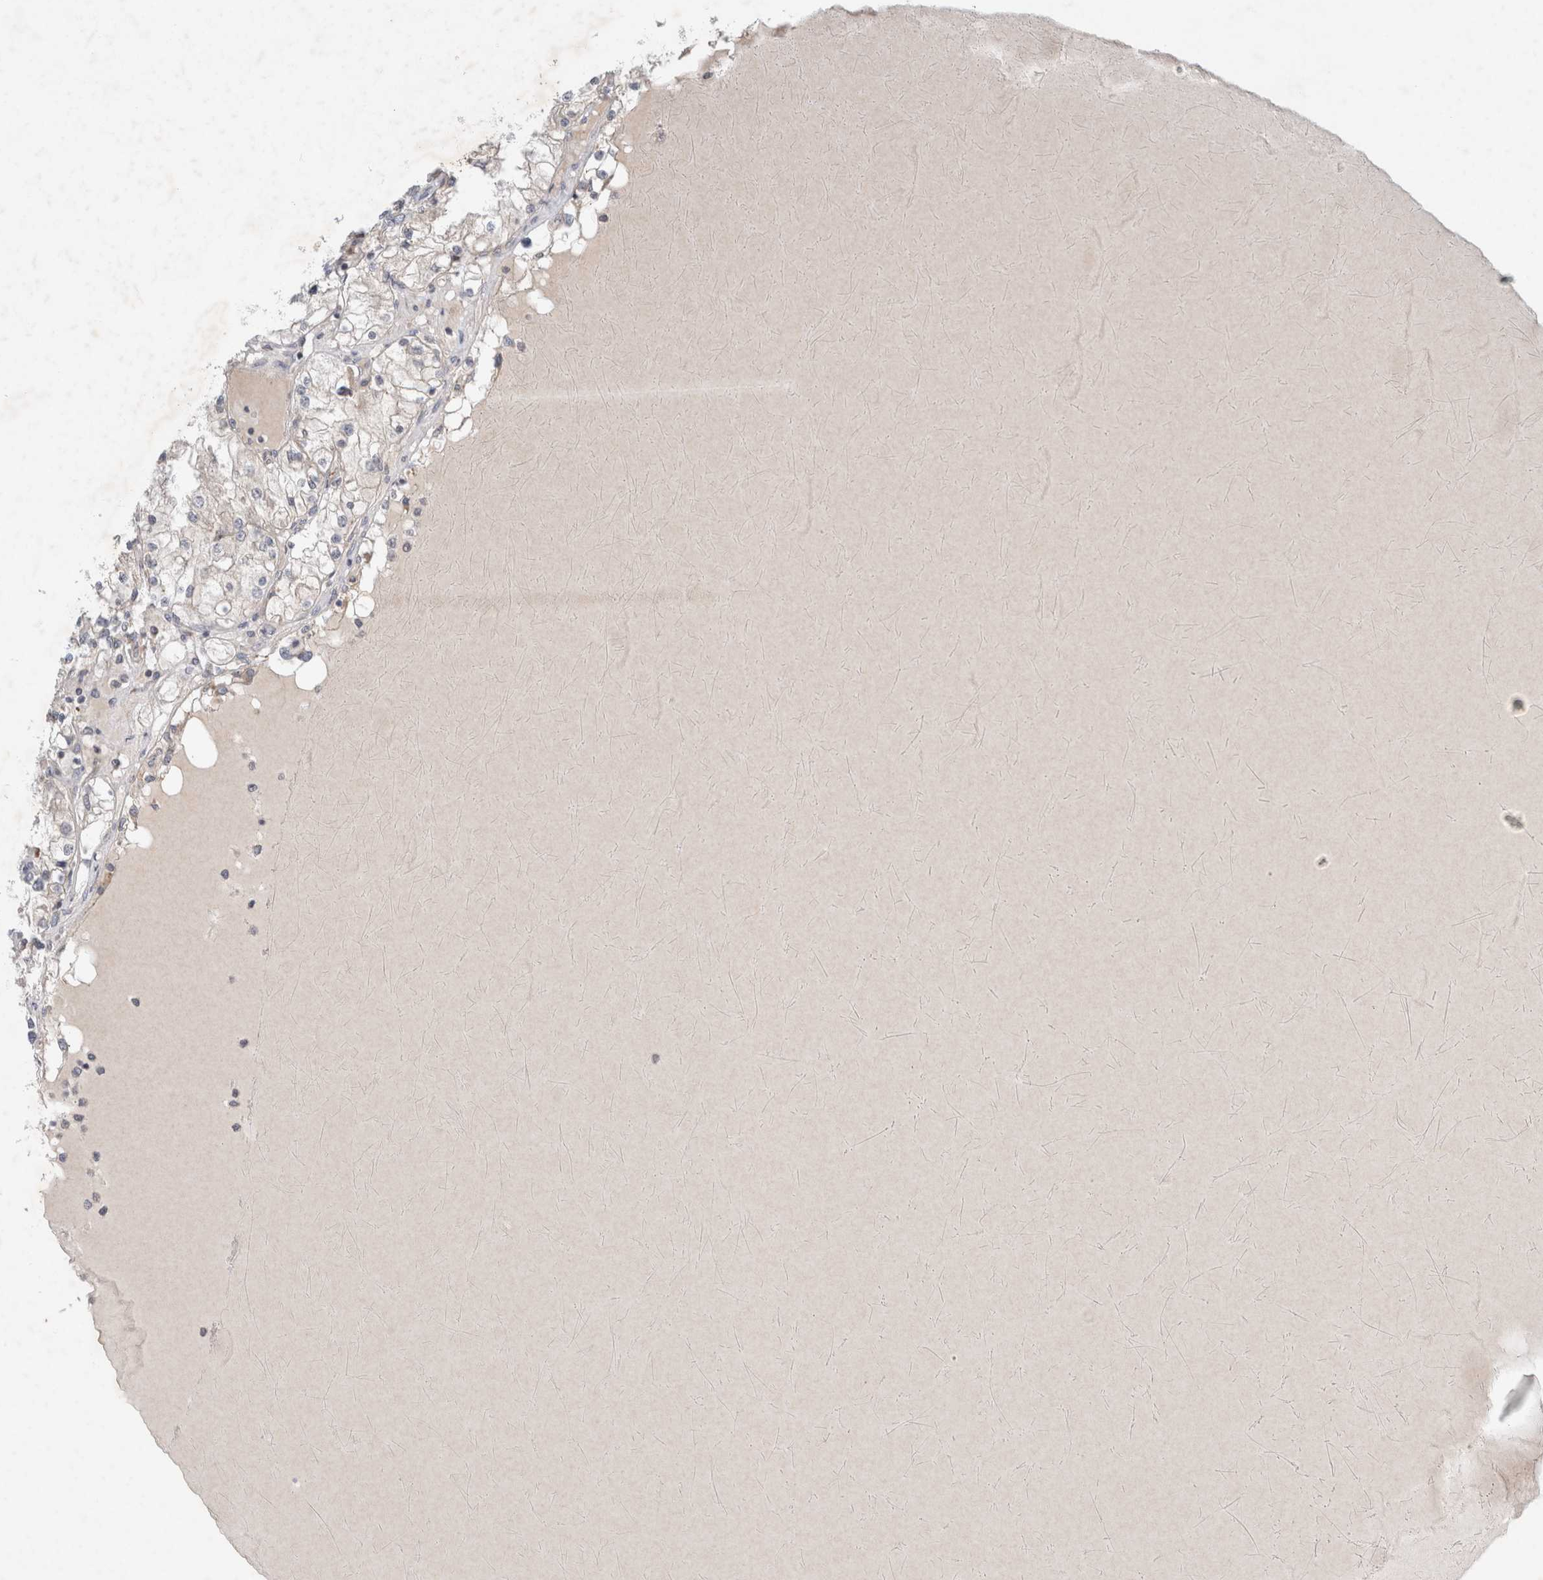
{"staining": {"intensity": "weak", "quantity": "<25%", "location": "cytoplasmic/membranous"}, "tissue": "renal cancer", "cell_type": "Tumor cells", "image_type": "cancer", "snomed": [{"axis": "morphology", "description": "Adenocarcinoma, NOS"}, {"axis": "topography", "description": "Kidney"}], "caption": "This micrograph is of renal cancer (adenocarcinoma) stained with immunohistochemistry (IHC) to label a protein in brown with the nuclei are counter-stained blue. There is no staining in tumor cells.", "gene": "NEDD4L", "patient": {"sex": "male", "age": 68}}